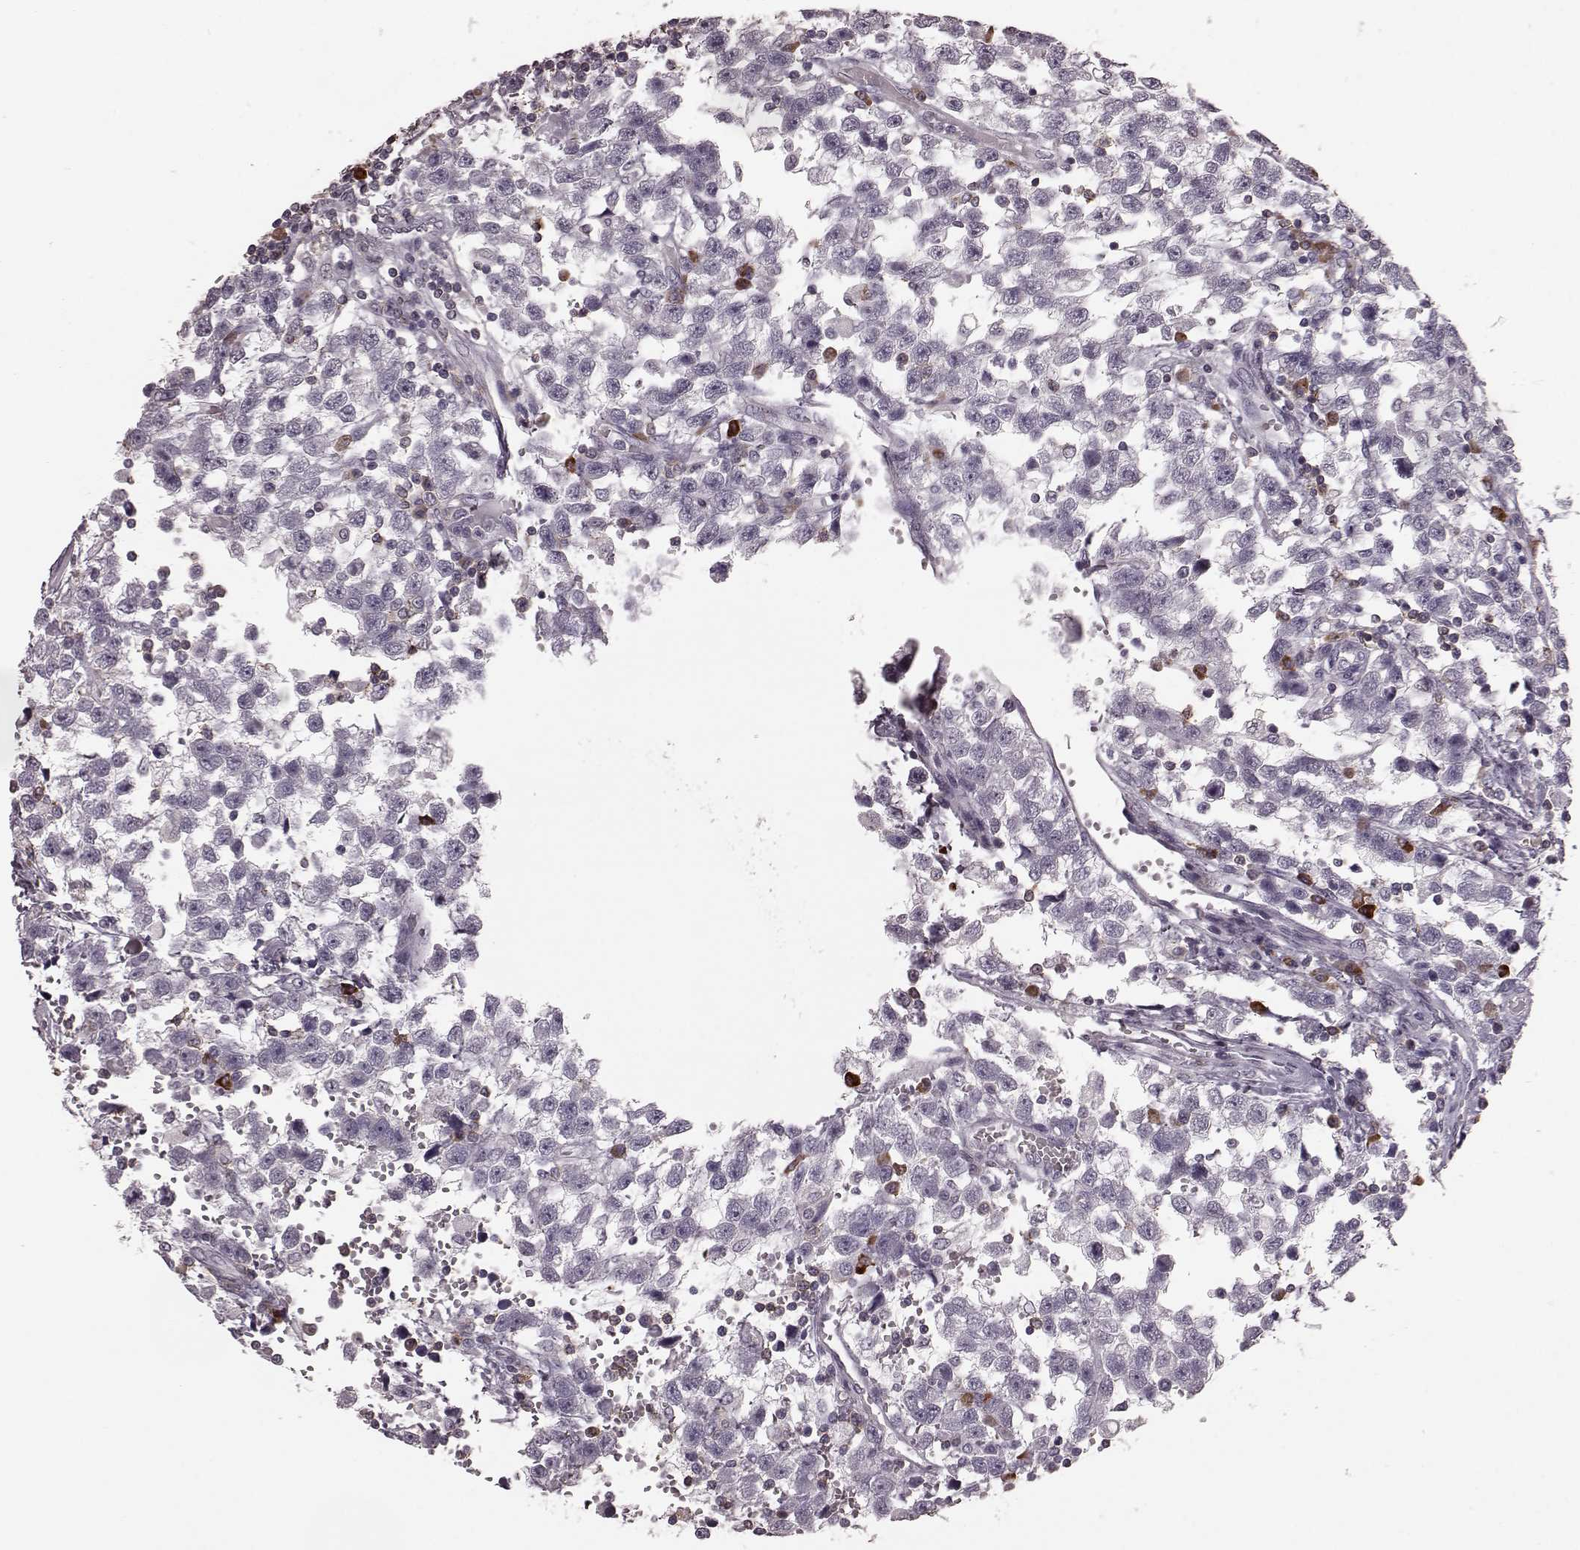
{"staining": {"intensity": "negative", "quantity": "none", "location": "none"}, "tissue": "testis cancer", "cell_type": "Tumor cells", "image_type": "cancer", "snomed": [{"axis": "morphology", "description": "Seminoma, NOS"}, {"axis": "topography", "description": "Testis"}], "caption": "Tumor cells show no significant protein positivity in seminoma (testis).", "gene": "CD28", "patient": {"sex": "male", "age": 34}}